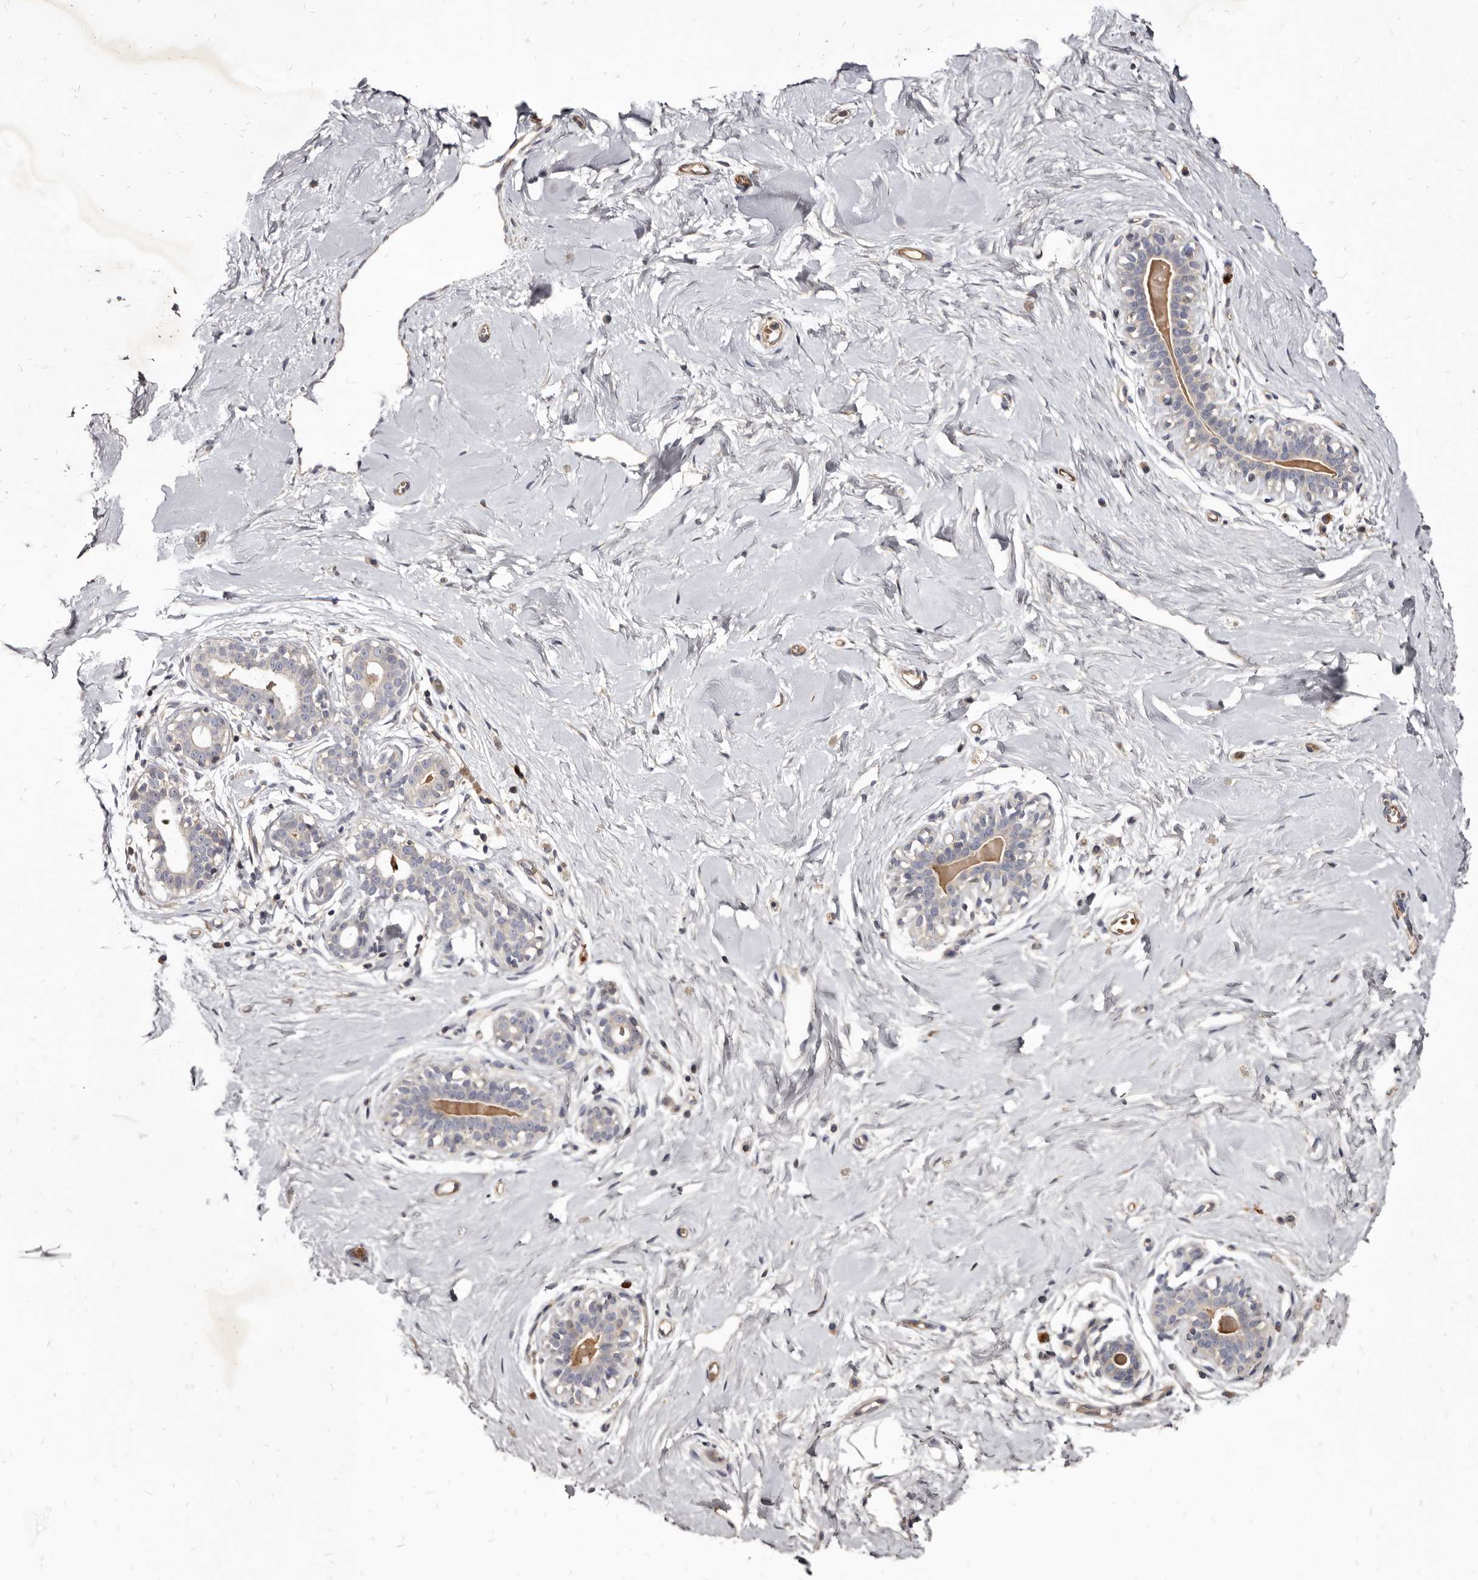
{"staining": {"intensity": "negative", "quantity": "none", "location": "none"}, "tissue": "breast", "cell_type": "Adipocytes", "image_type": "normal", "snomed": [{"axis": "morphology", "description": "Normal tissue, NOS"}, {"axis": "morphology", "description": "Adenoma, NOS"}, {"axis": "topography", "description": "Breast"}], "caption": "An immunohistochemistry (IHC) photomicrograph of unremarkable breast is shown. There is no staining in adipocytes of breast. Brightfield microscopy of immunohistochemistry (IHC) stained with DAB (brown) and hematoxylin (blue), captured at high magnification.", "gene": "FAS", "patient": {"sex": "female", "age": 23}}